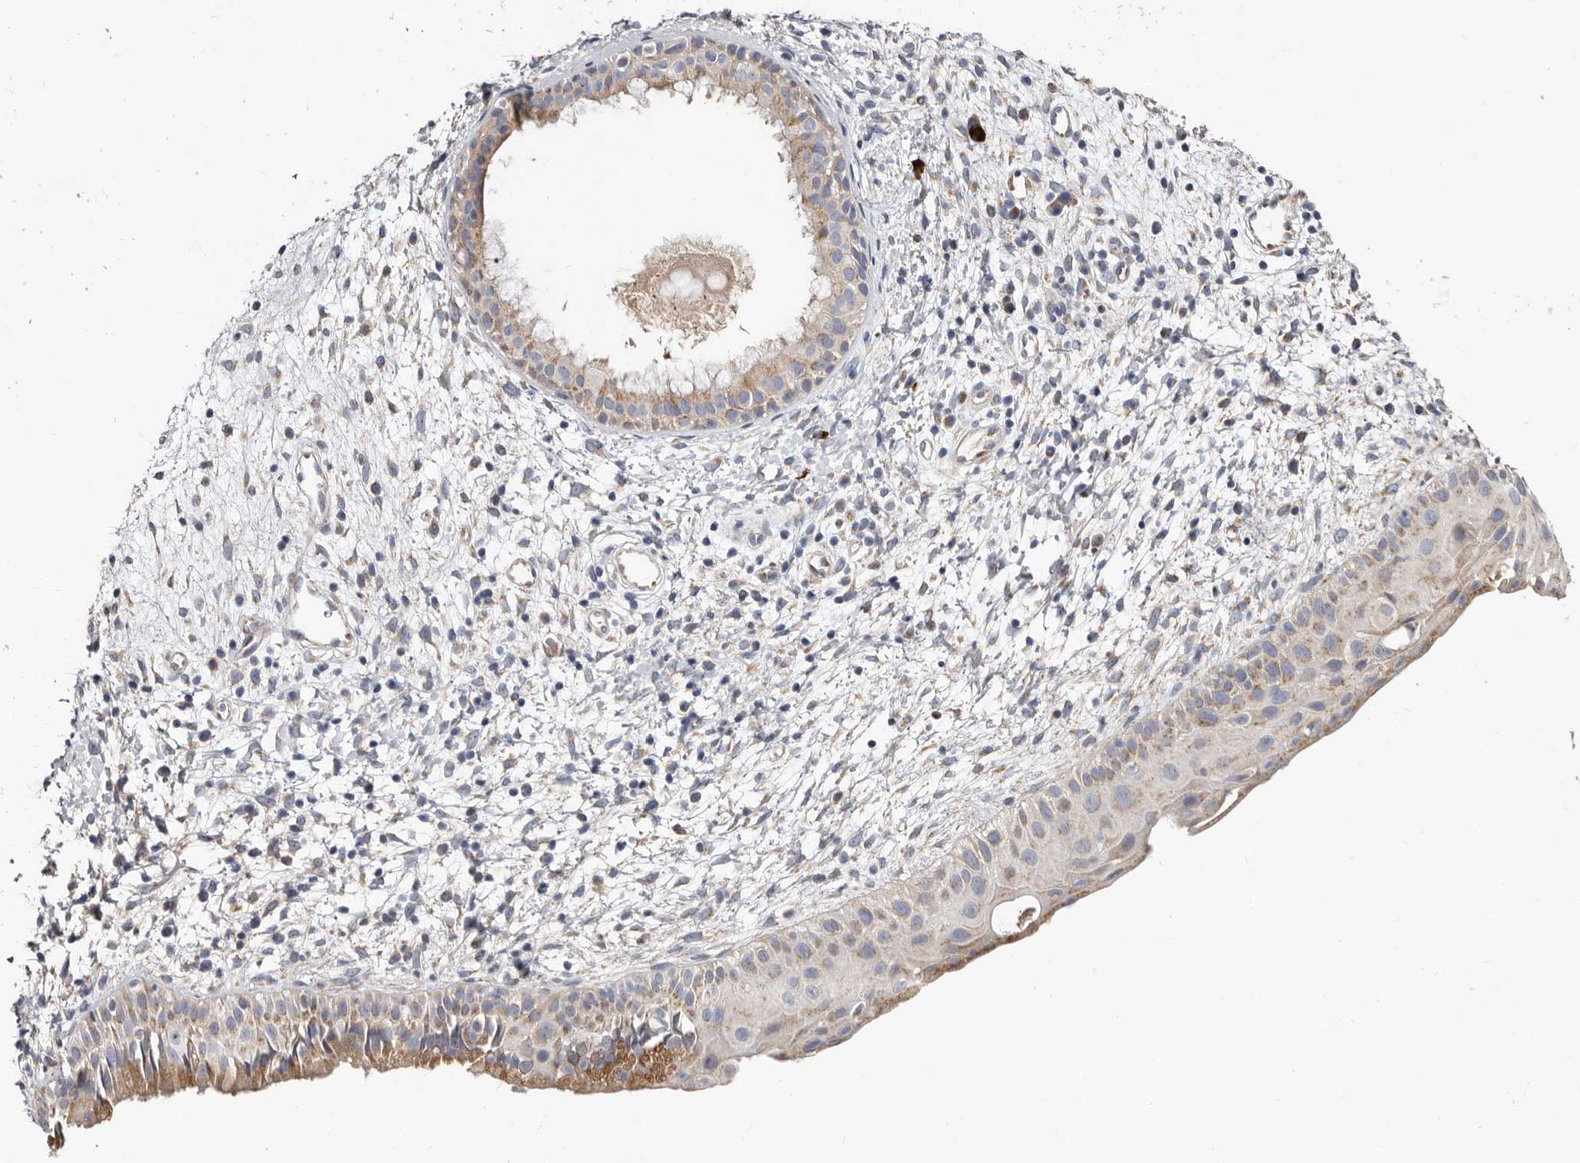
{"staining": {"intensity": "moderate", "quantity": "25%-75%", "location": "cytoplasmic/membranous"}, "tissue": "nasopharynx", "cell_type": "Respiratory epithelial cells", "image_type": "normal", "snomed": [{"axis": "morphology", "description": "Normal tissue, NOS"}, {"axis": "topography", "description": "Nasopharynx"}], "caption": "Protein staining of benign nasopharynx shows moderate cytoplasmic/membranous staining in about 25%-75% of respiratory epithelial cells.", "gene": "ASIC5", "patient": {"sex": "male", "age": 22}}